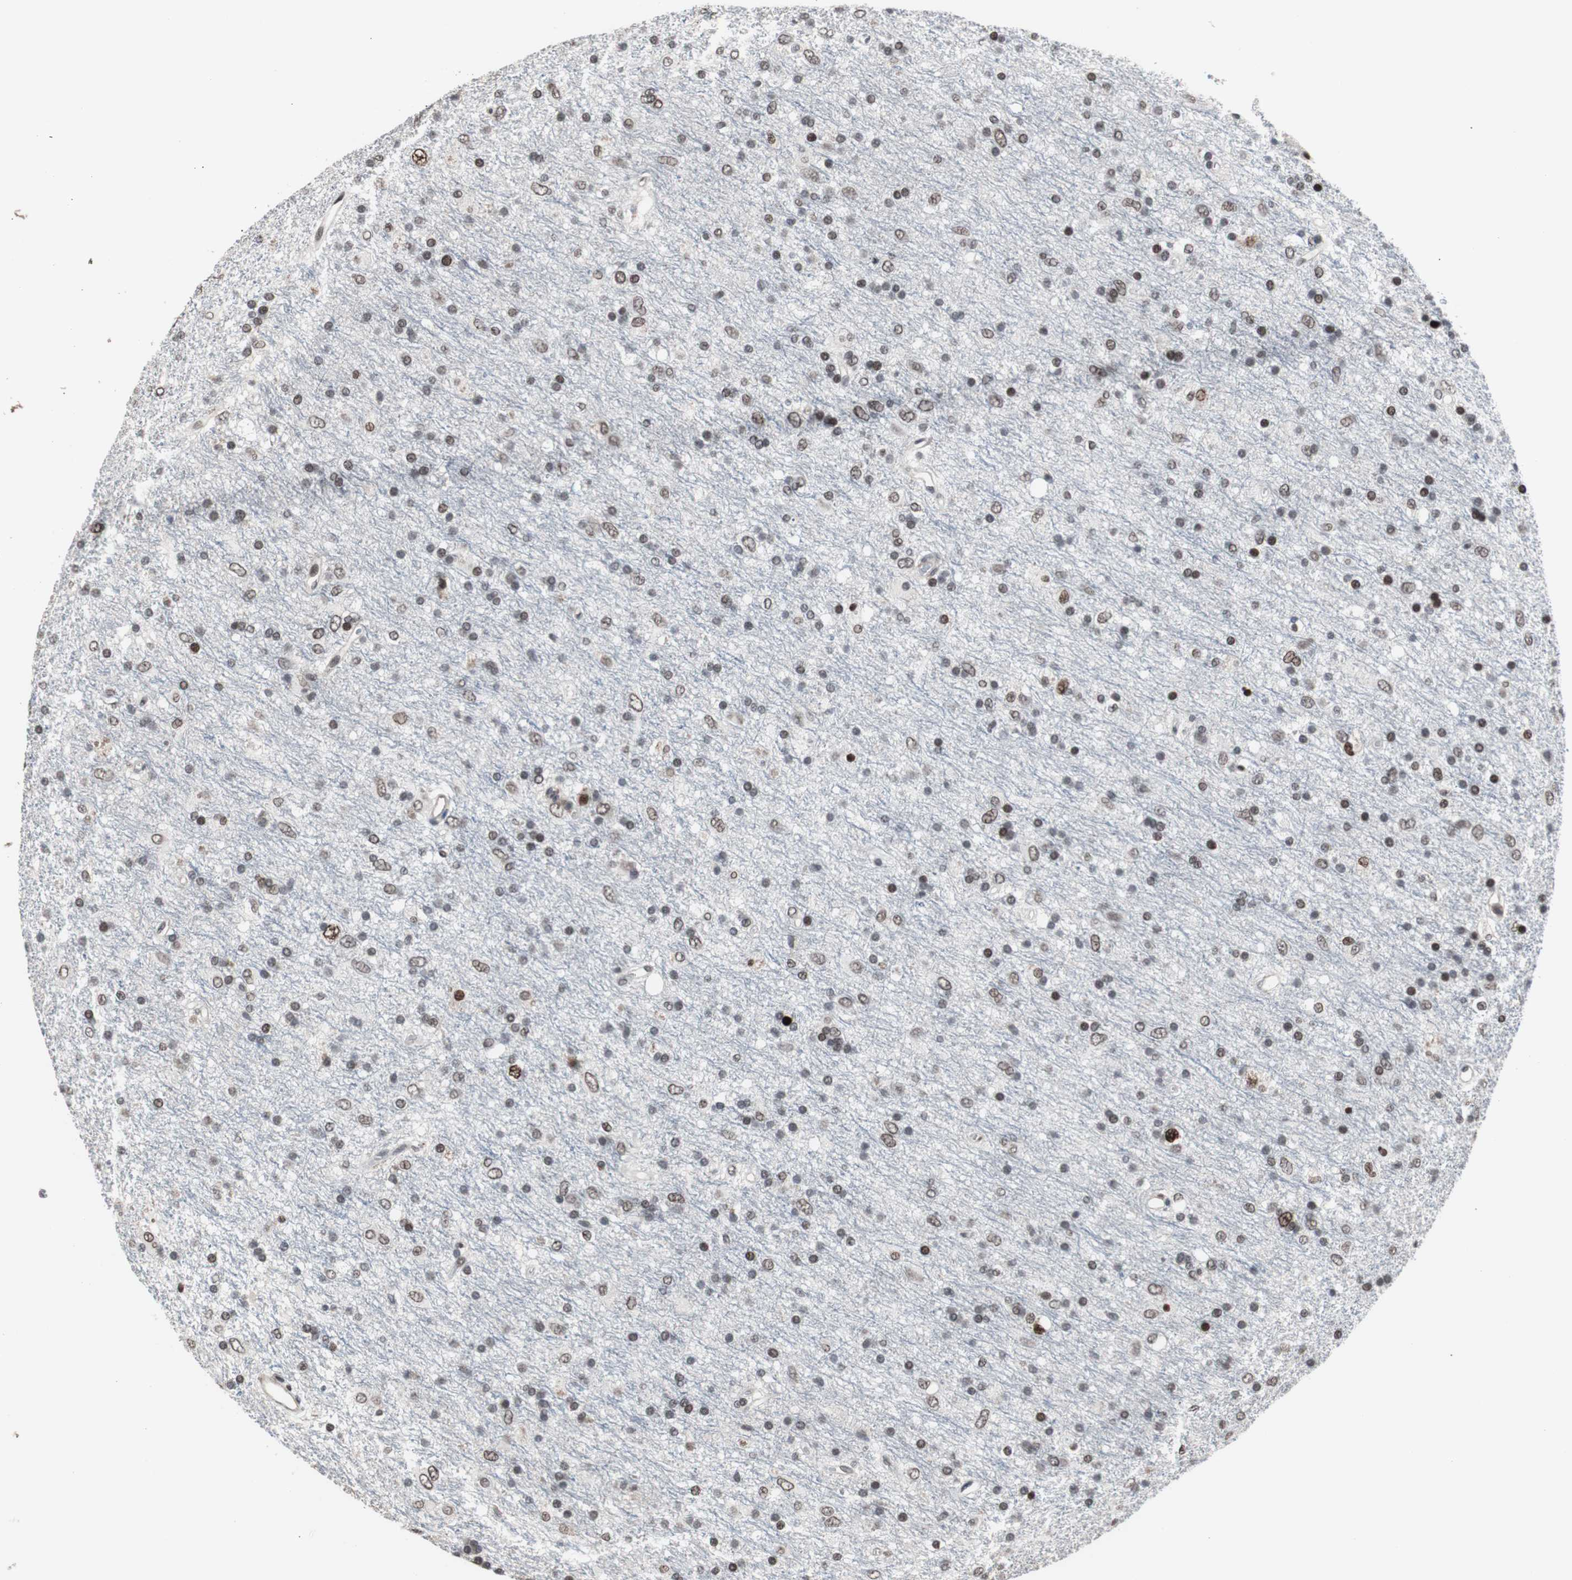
{"staining": {"intensity": "strong", "quantity": "25%-75%", "location": "nuclear"}, "tissue": "glioma", "cell_type": "Tumor cells", "image_type": "cancer", "snomed": [{"axis": "morphology", "description": "Glioma, malignant, Low grade"}, {"axis": "topography", "description": "Brain"}], "caption": "Brown immunohistochemical staining in human malignant low-grade glioma demonstrates strong nuclear positivity in approximately 25%-75% of tumor cells.", "gene": "POGZ", "patient": {"sex": "male", "age": 77}}